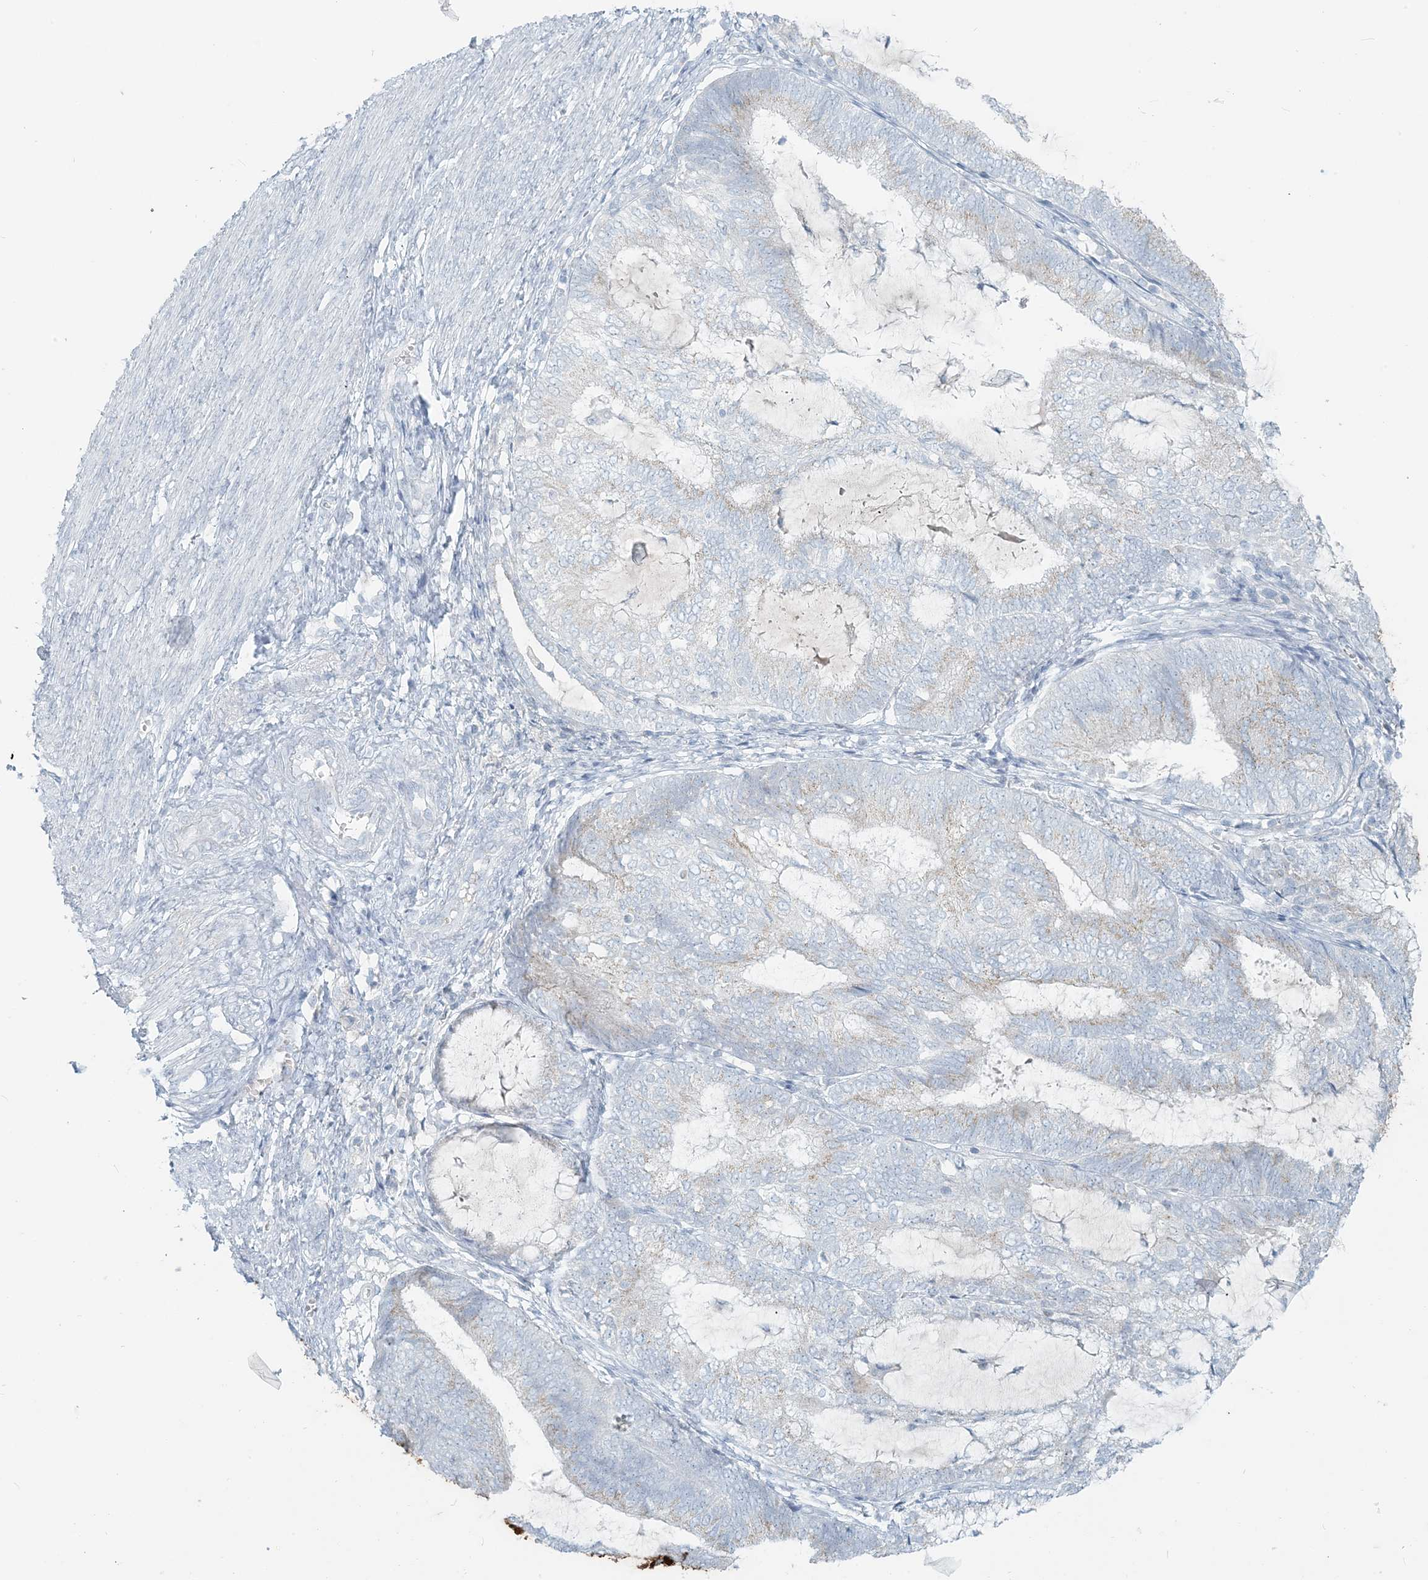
{"staining": {"intensity": "negative", "quantity": "none", "location": "none"}, "tissue": "endometrial cancer", "cell_type": "Tumor cells", "image_type": "cancer", "snomed": [{"axis": "morphology", "description": "Adenocarcinoma, NOS"}, {"axis": "topography", "description": "Endometrium"}], "caption": "Tumor cells show no significant expression in adenocarcinoma (endometrial).", "gene": "SCML1", "patient": {"sex": "female", "age": 81}}